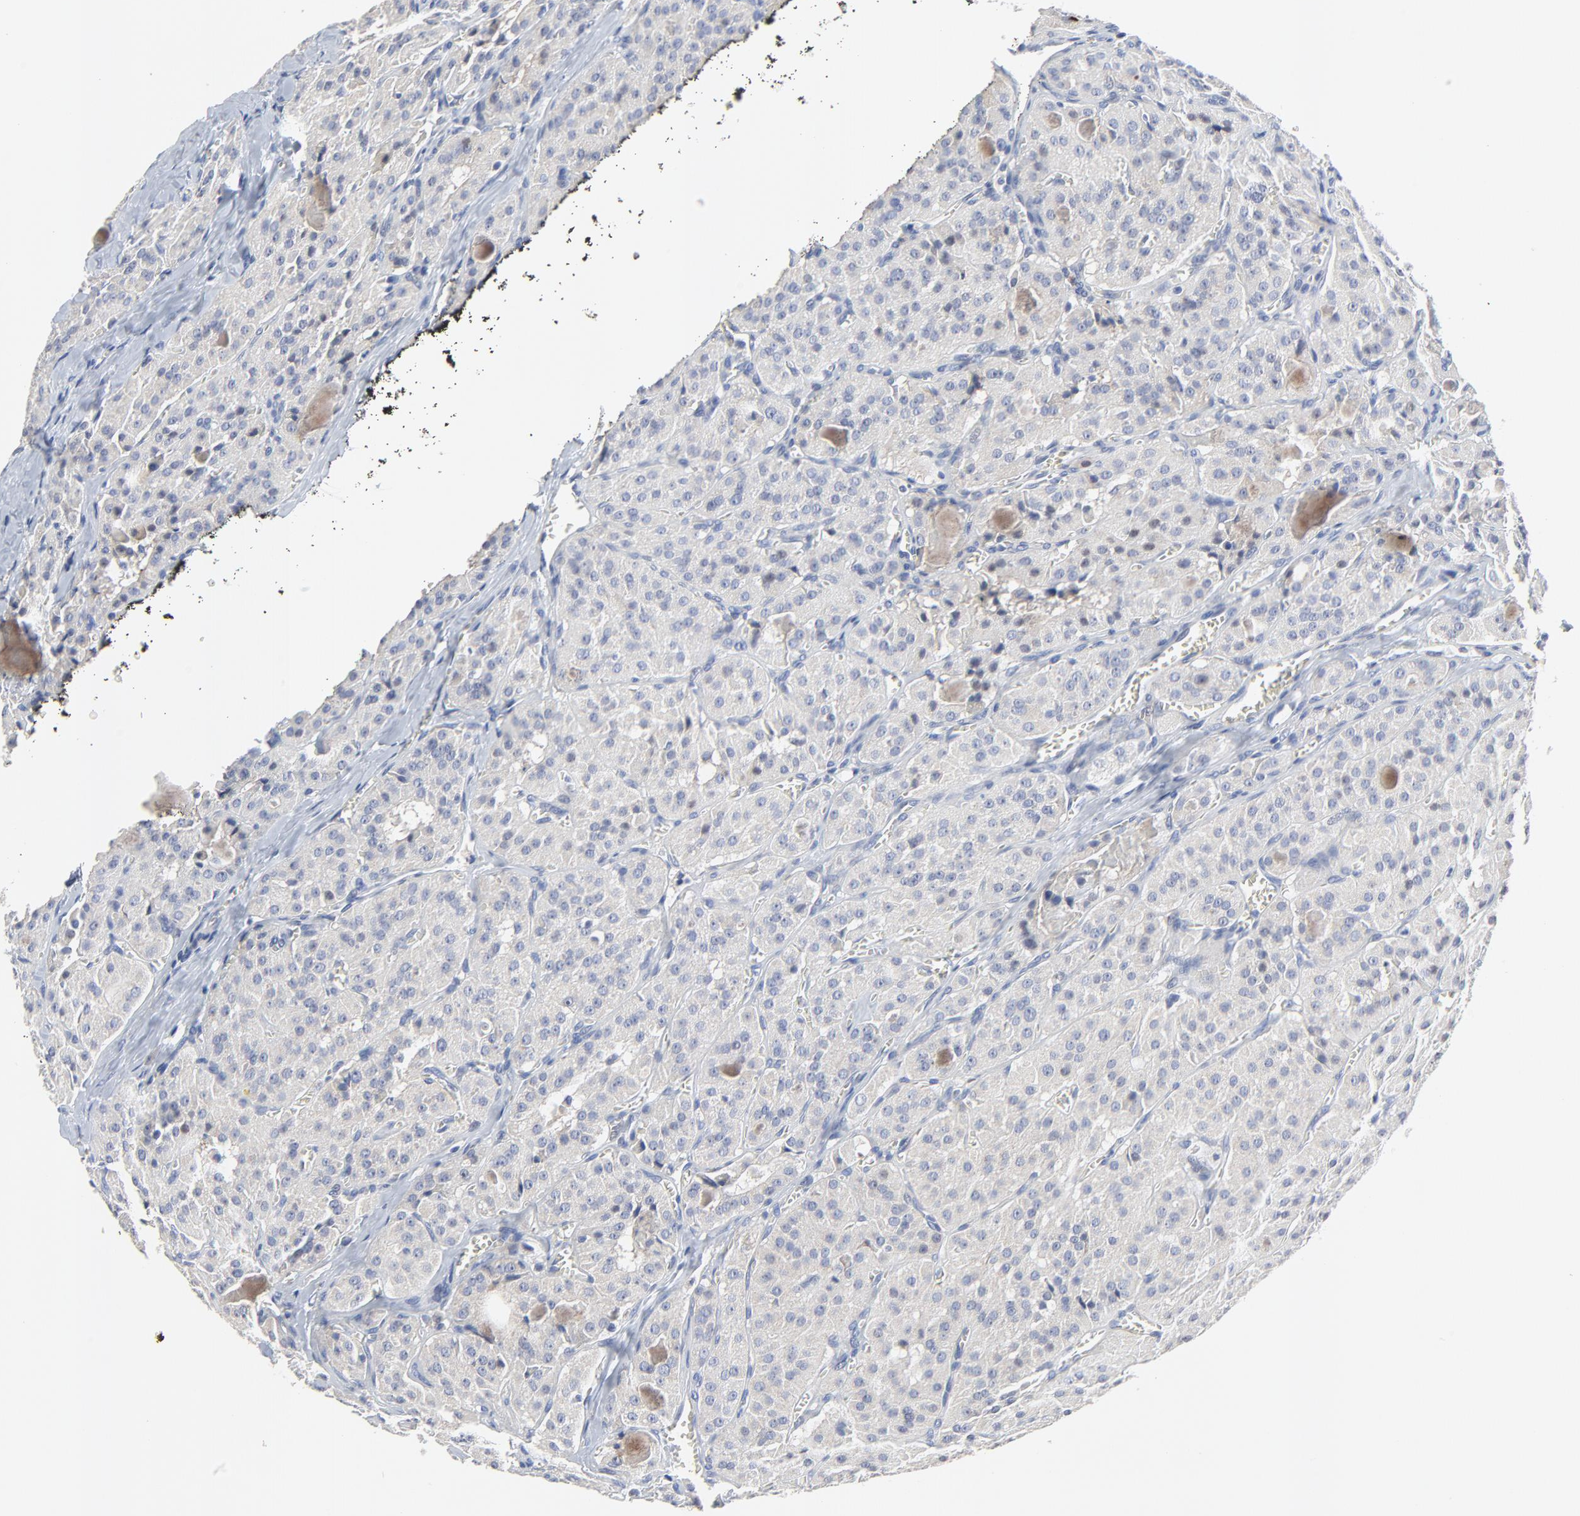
{"staining": {"intensity": "weak", "quantity": "<25%", "location": "cytoplasmic/membranous"}, "tissue": "thyroid cancer", "cell_type": "Tumor cells", "image_type": "cancer", "snomed": [{"axis": "morphology", "description": "Carcinoma, NOS"}, {"axis": "topography", "description": "Thyroid gland"}], "caption": "This is a histopathology image of immunohistochemistry (IHC) staining of thyroid cancer, which shows no positivity in tumor cells.", "gene": "NLGN3", "patient": {"sex": "male", "age": 76}}